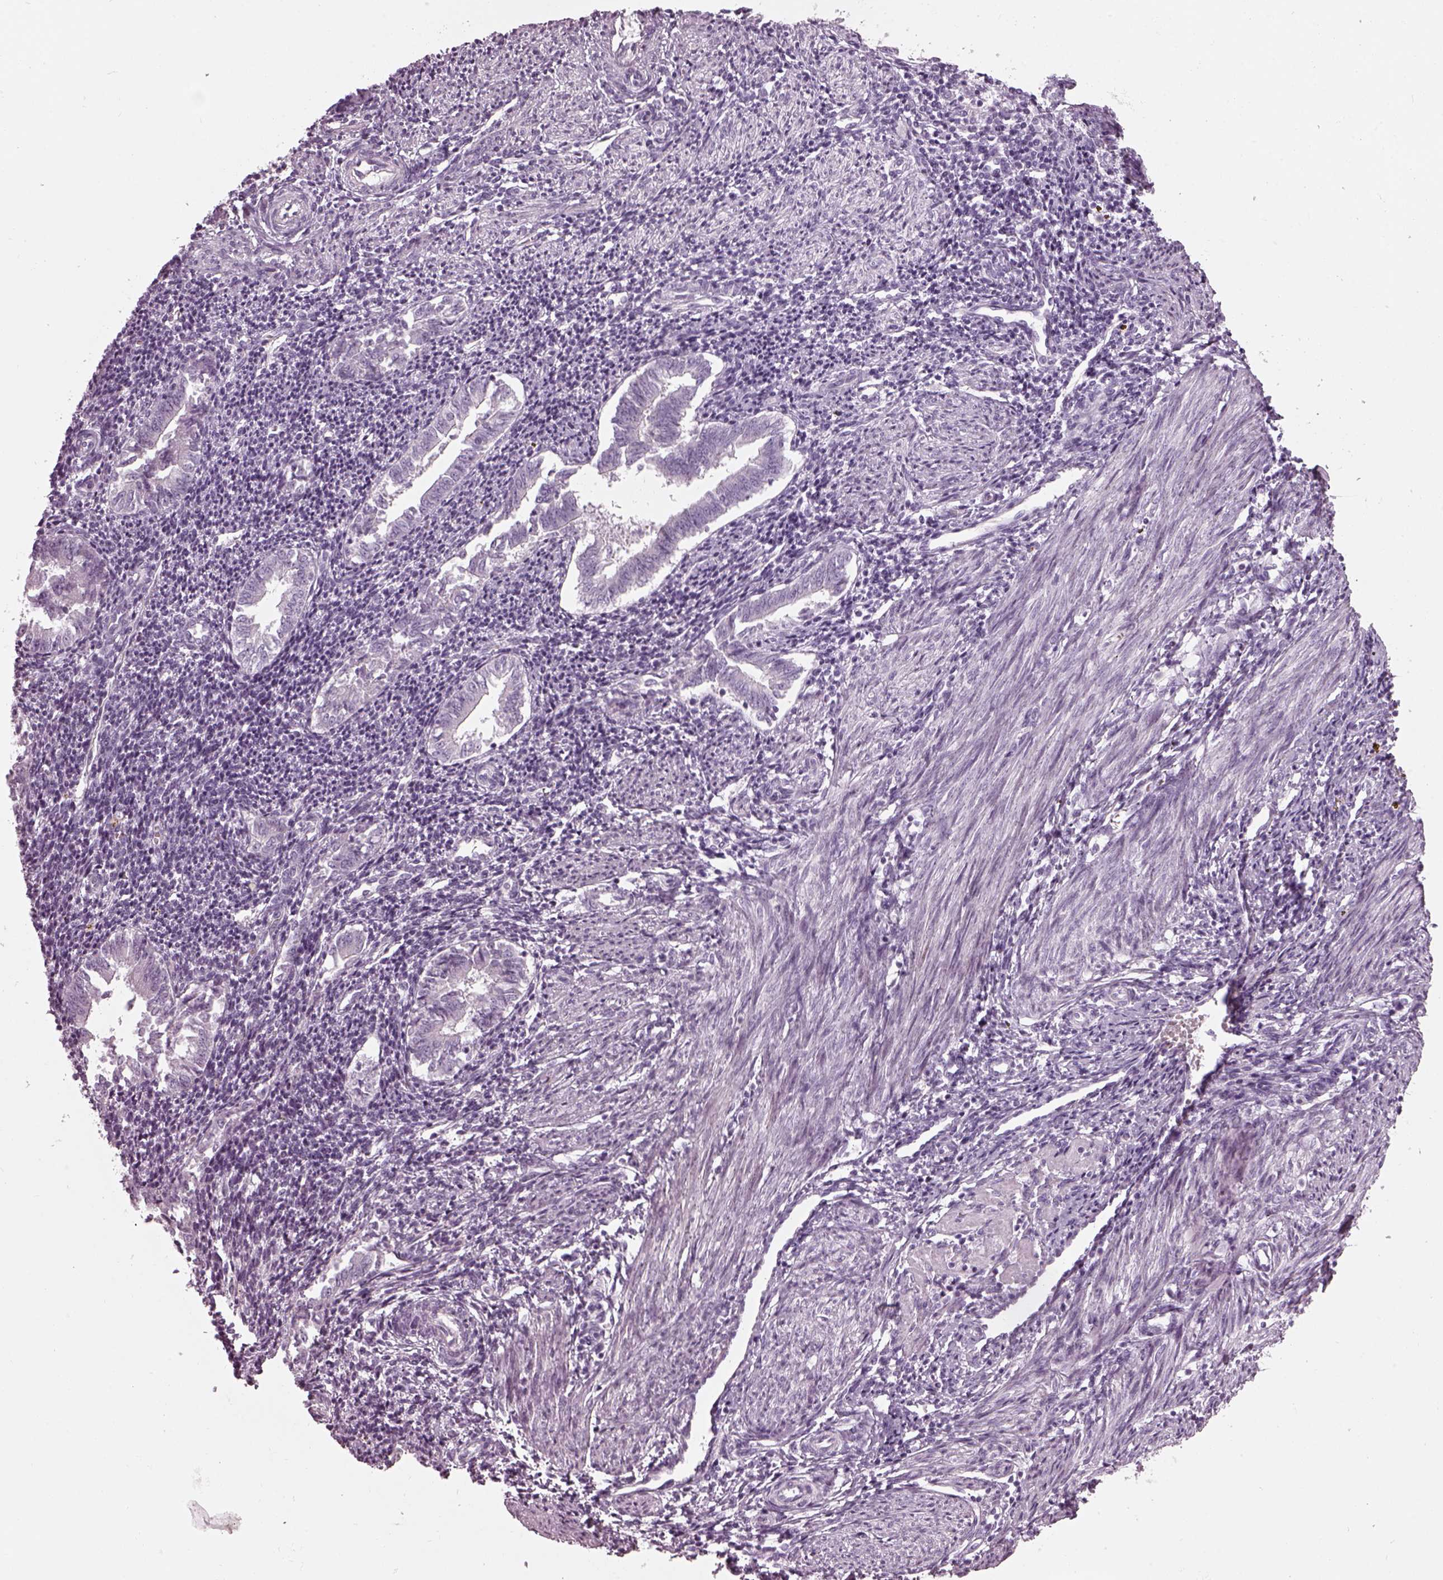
{"staining": {"intensity": "negative", "quantity": "none", "location": "none"}, "tissue": "endometrium", "cell_type": "Cells in endometrial stroma", "image_type": "normal", "snomed": [{"axis": "morphology", "description": "Normal tissue, NOS"}, {"axis": "topography", "description": "Endometrium"}], "caption": "This is an immunohistochemistry (IHC) micrograph of normal endometrium. There is no positivity in cells in endometrial stroma.", "gene": "DPYSL5", "patient": {"sex": "female", "age": 25}}